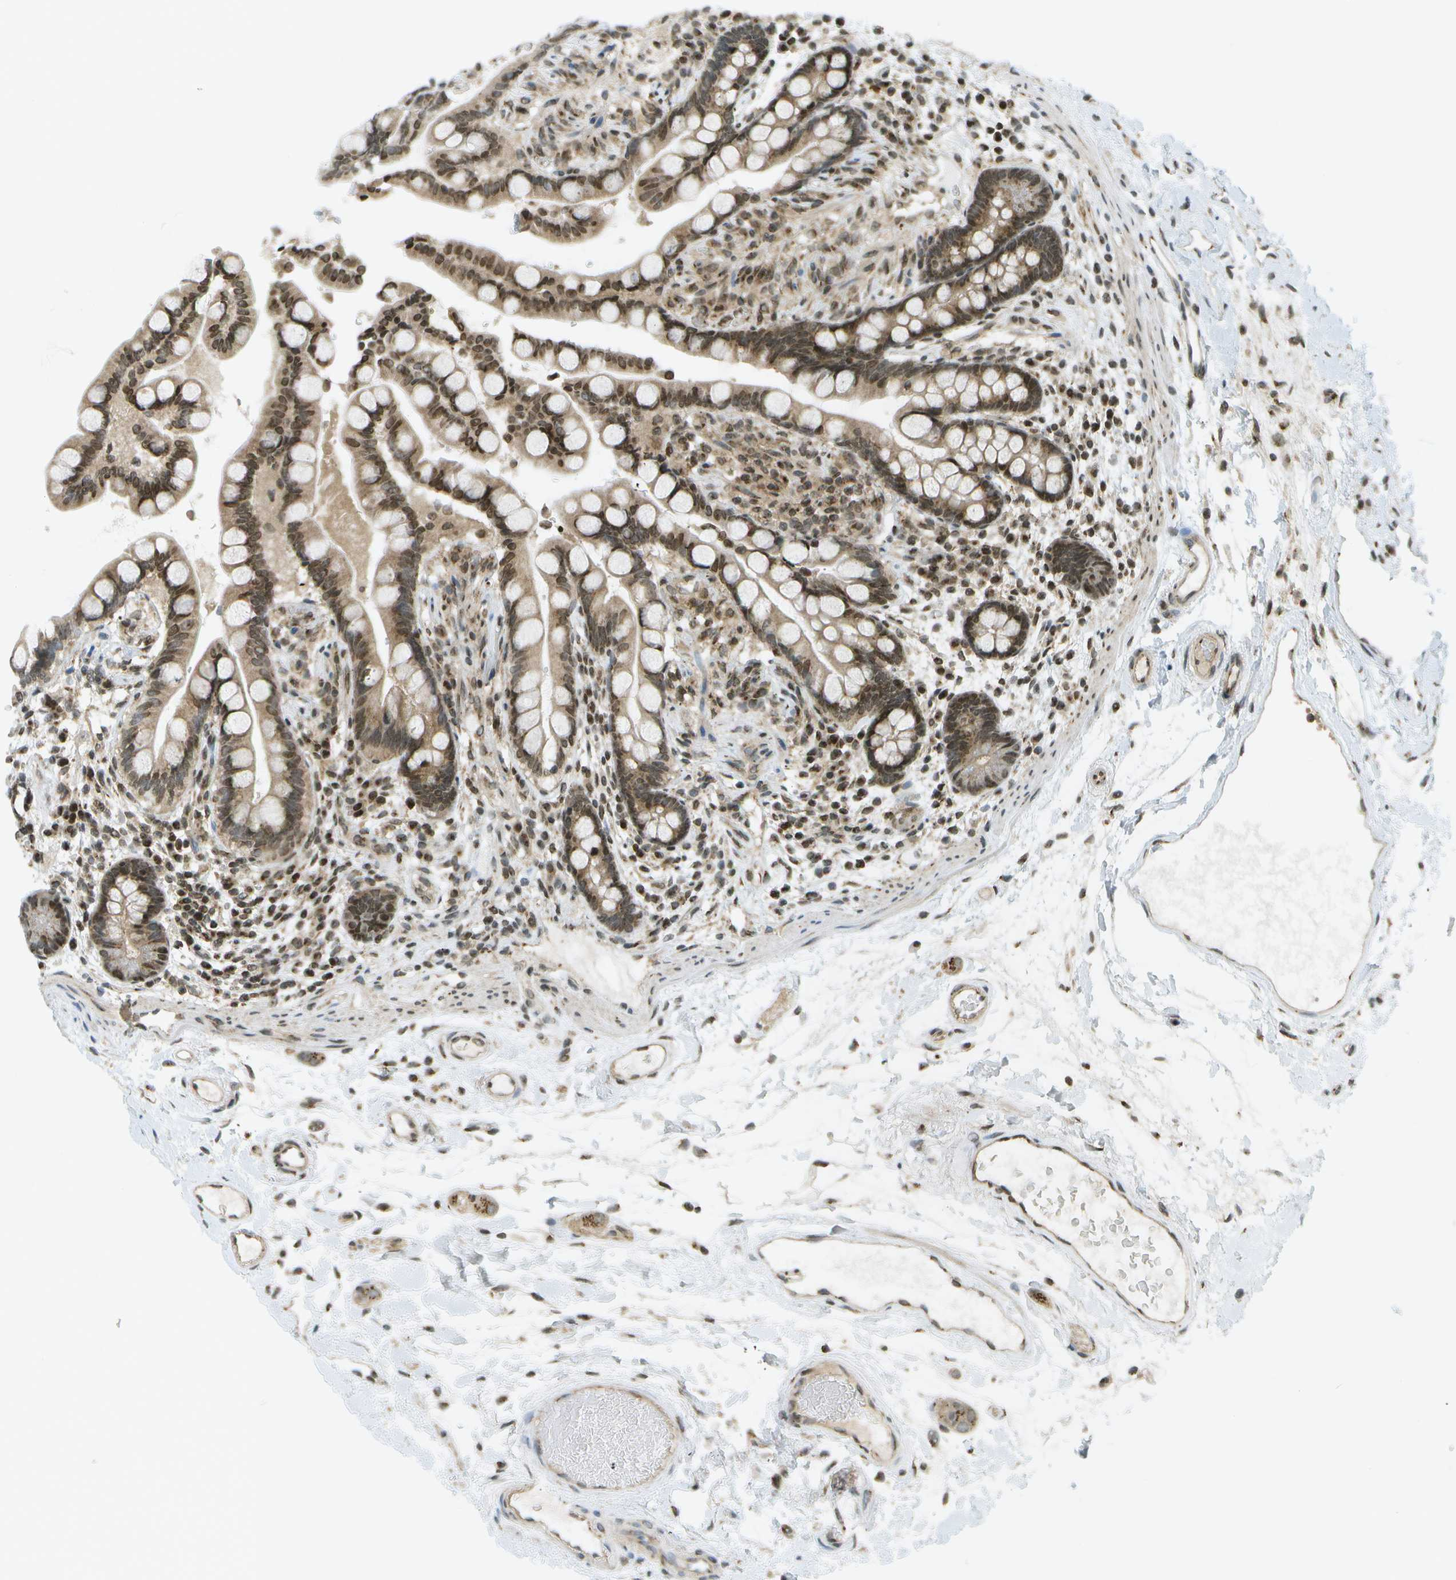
{"staining": {"intensity": "moderate", "quantity": ">75%", "location": "cytoplasmic/membranous"}, "tissue": "colon", "cell_type": "Endothelial cells", "image_type": "normal", "snomed": [{"axis": "morphology", "description": "Normal tissue, NOS"}, {"axis": "topography", "description": "Colon"}], "caption": "Protein positivity by immunohistochemistry reveals moderate cytoplasmic/membranous staining in approximately >75% of endothelial cells in unremarkable colon.", "gene": "EVC", "patient": {"sex": "male", "age": 73}}